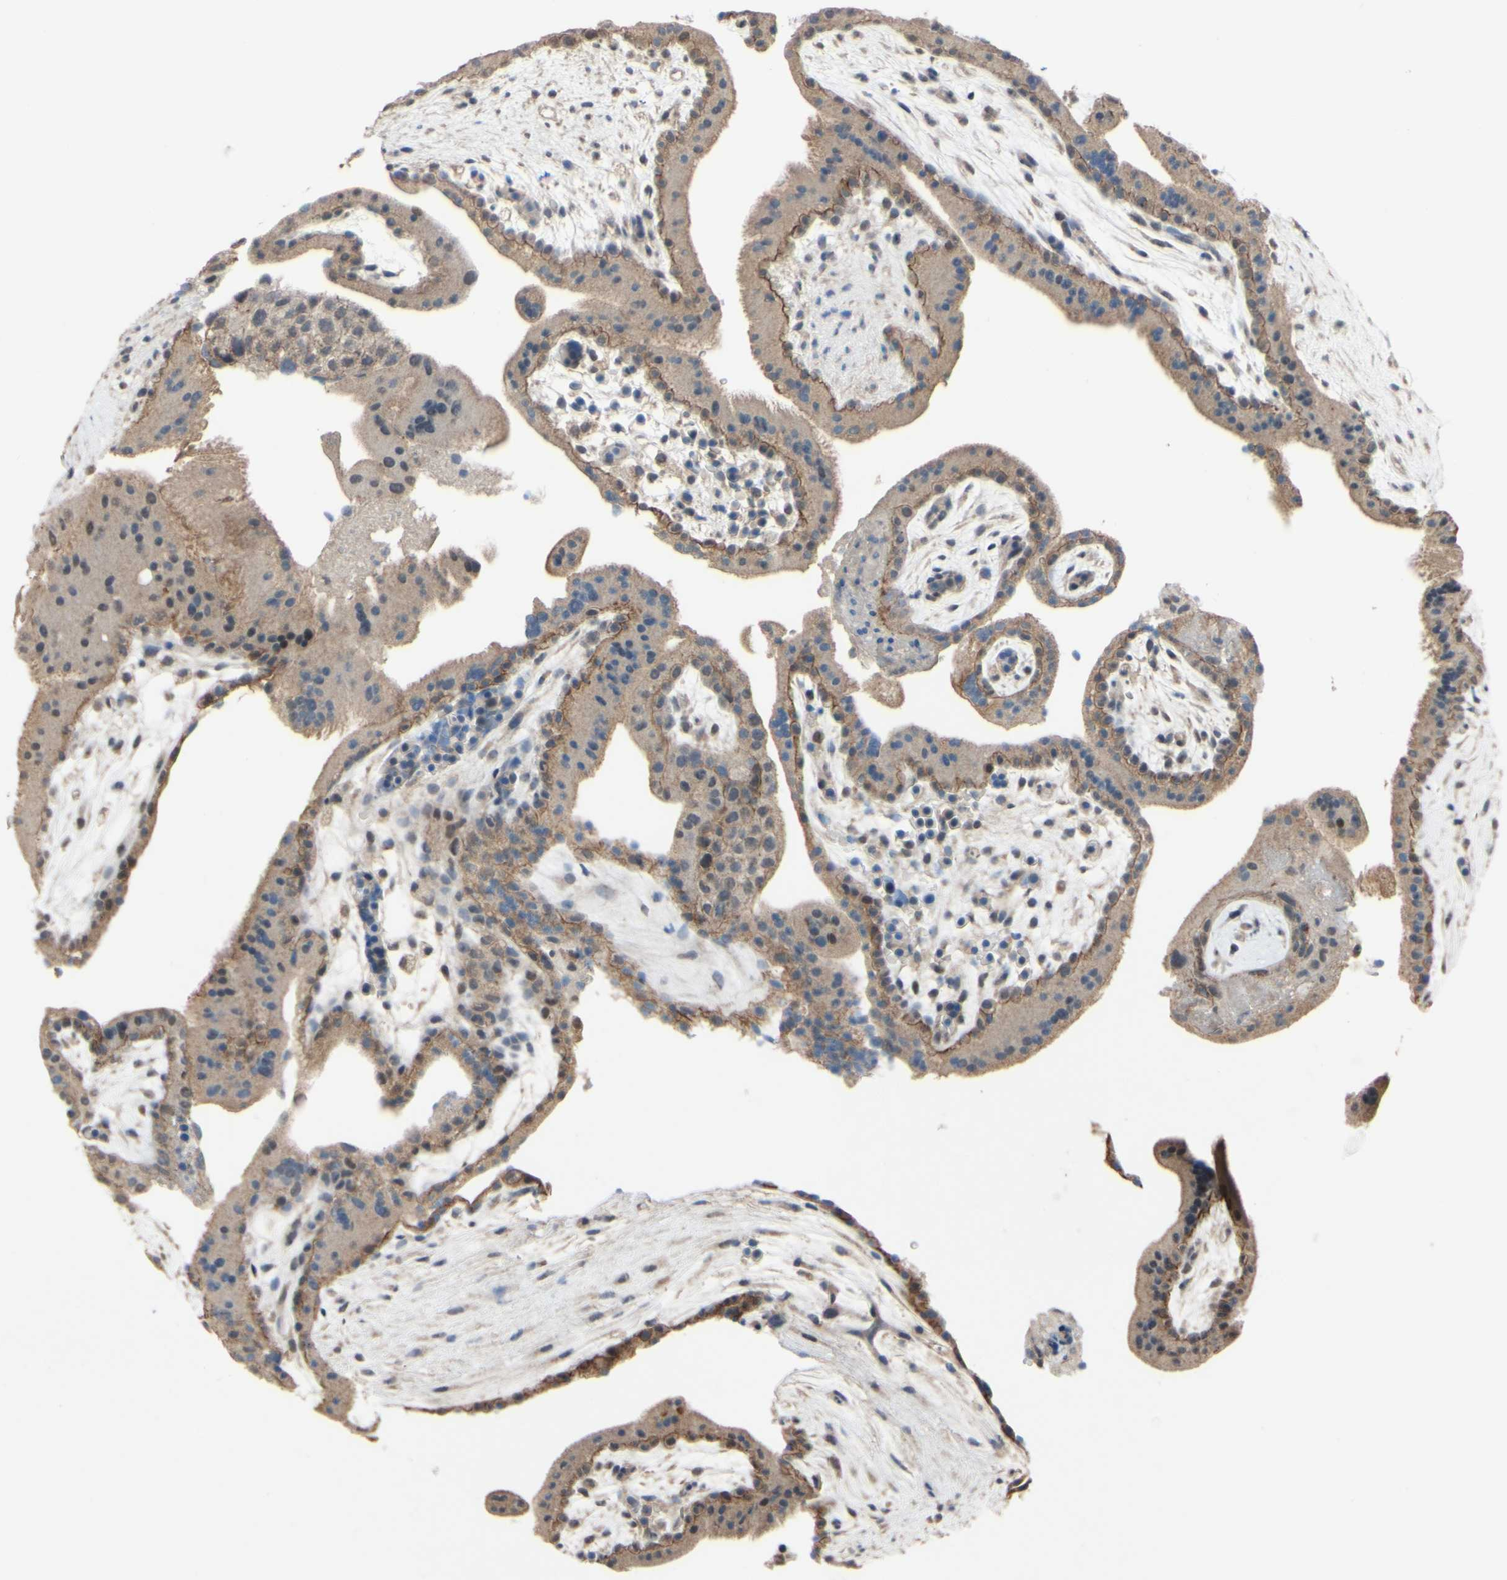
{"staining": {"intensity": "moderate", "quantity": ">75%", "location": "cytoplasmic/membranous"}, "tissue": "placenta", "cell_type": "Trophoblastic cells", "image_type": "normal", "snomed": [{"axis": "morphology", "description": "Normal tissue, NOS"}, {"axis": "topography", "description": "Placenta"}], "caption": "A histopathology image showing moderate cytoplasmic/membranous staining in about >75% of trophoblastic cells in benign placenta, as visualized by brown immunohistochemical staining.", "gene": "CDCP1", "patient": {"sex": "female", "age": 19}}